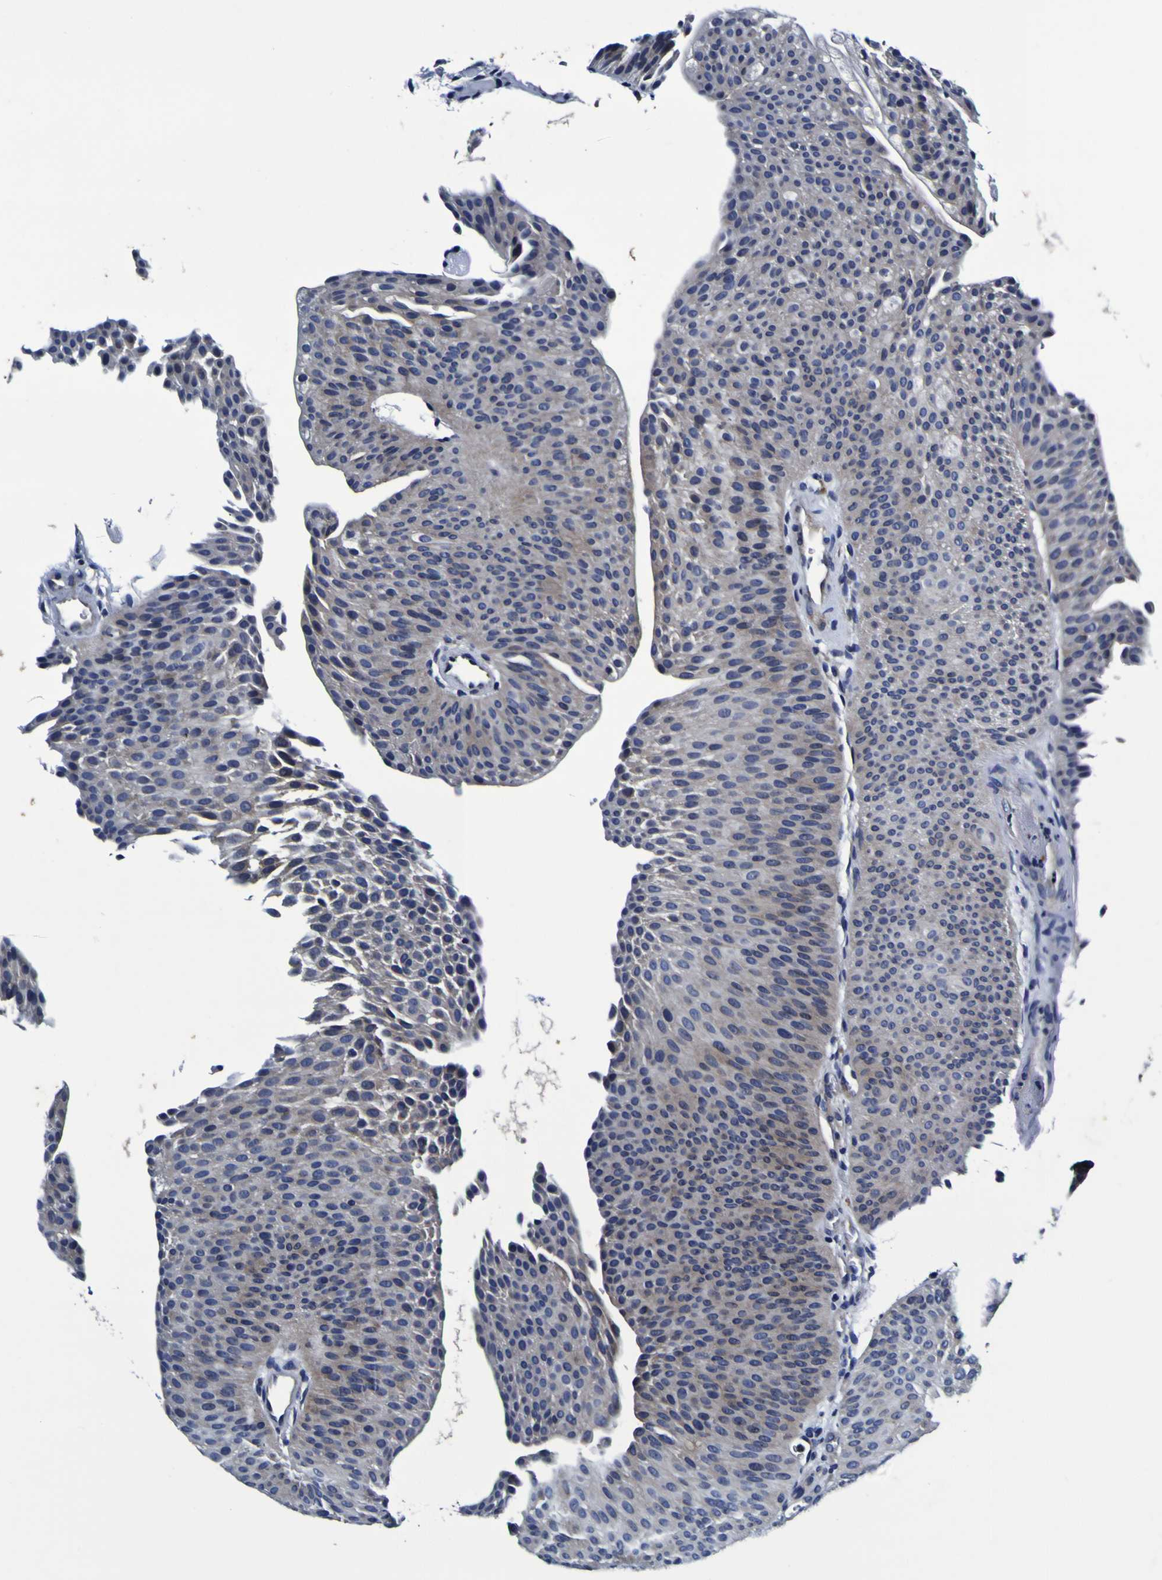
{"staining": {"intensity": "negative", "quantity": "none", "location": "none"}, "tissue": "urothelial cancer", "cell_type": "Tumor cells", "image_type": "cancer", "snomed": [{"axis": "morphology", "description": "Urothelial carcinoma, Low grade"}, {"axis": "topography", "description": "Urinary bladder"}], "caption": "Human urothelial cancer stained for a protein using immunohistochemistry demonstrates no staining in tumor cells.", "gene": "PANK4", "patient": {"sex": "female", "age": 60}}